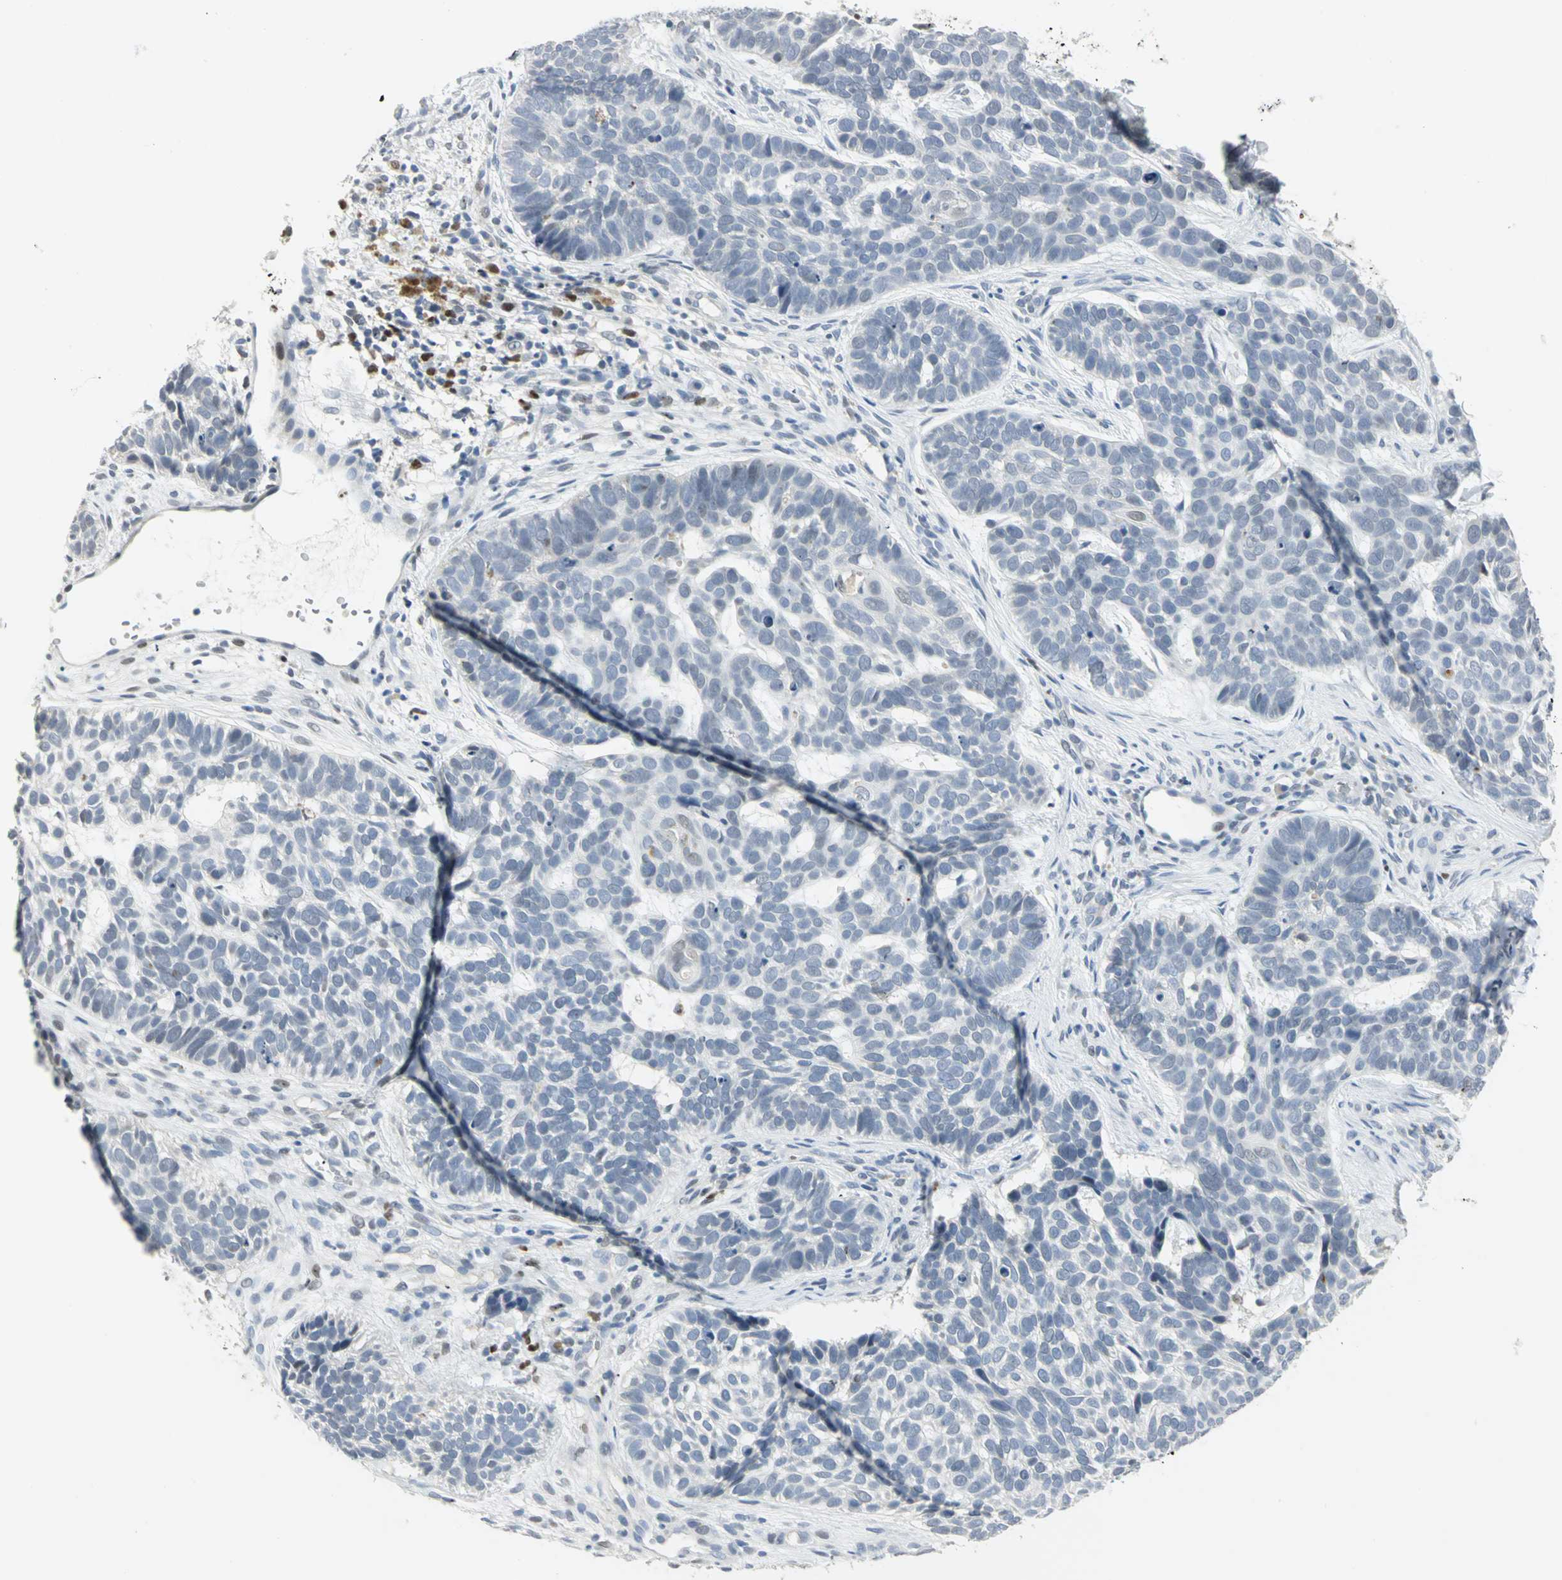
{"staining": {"intensity": "negative", "quantity": "none", "location": "none"}, "tissue": "skin cancer", "cell_type": "Tumor cells", "image_type": "cancer", "snomed": [{"axis": "morphology", "description": "Basal cell carcinoma"}, {"axis": "topography", "description": "Skin"}], "caption": "The micrograph shows no staining of tumor cells in skin cancer (basal cell carcinoma).", "gene": "BCL6", "patient": {"sex": "male", "age": 87}}